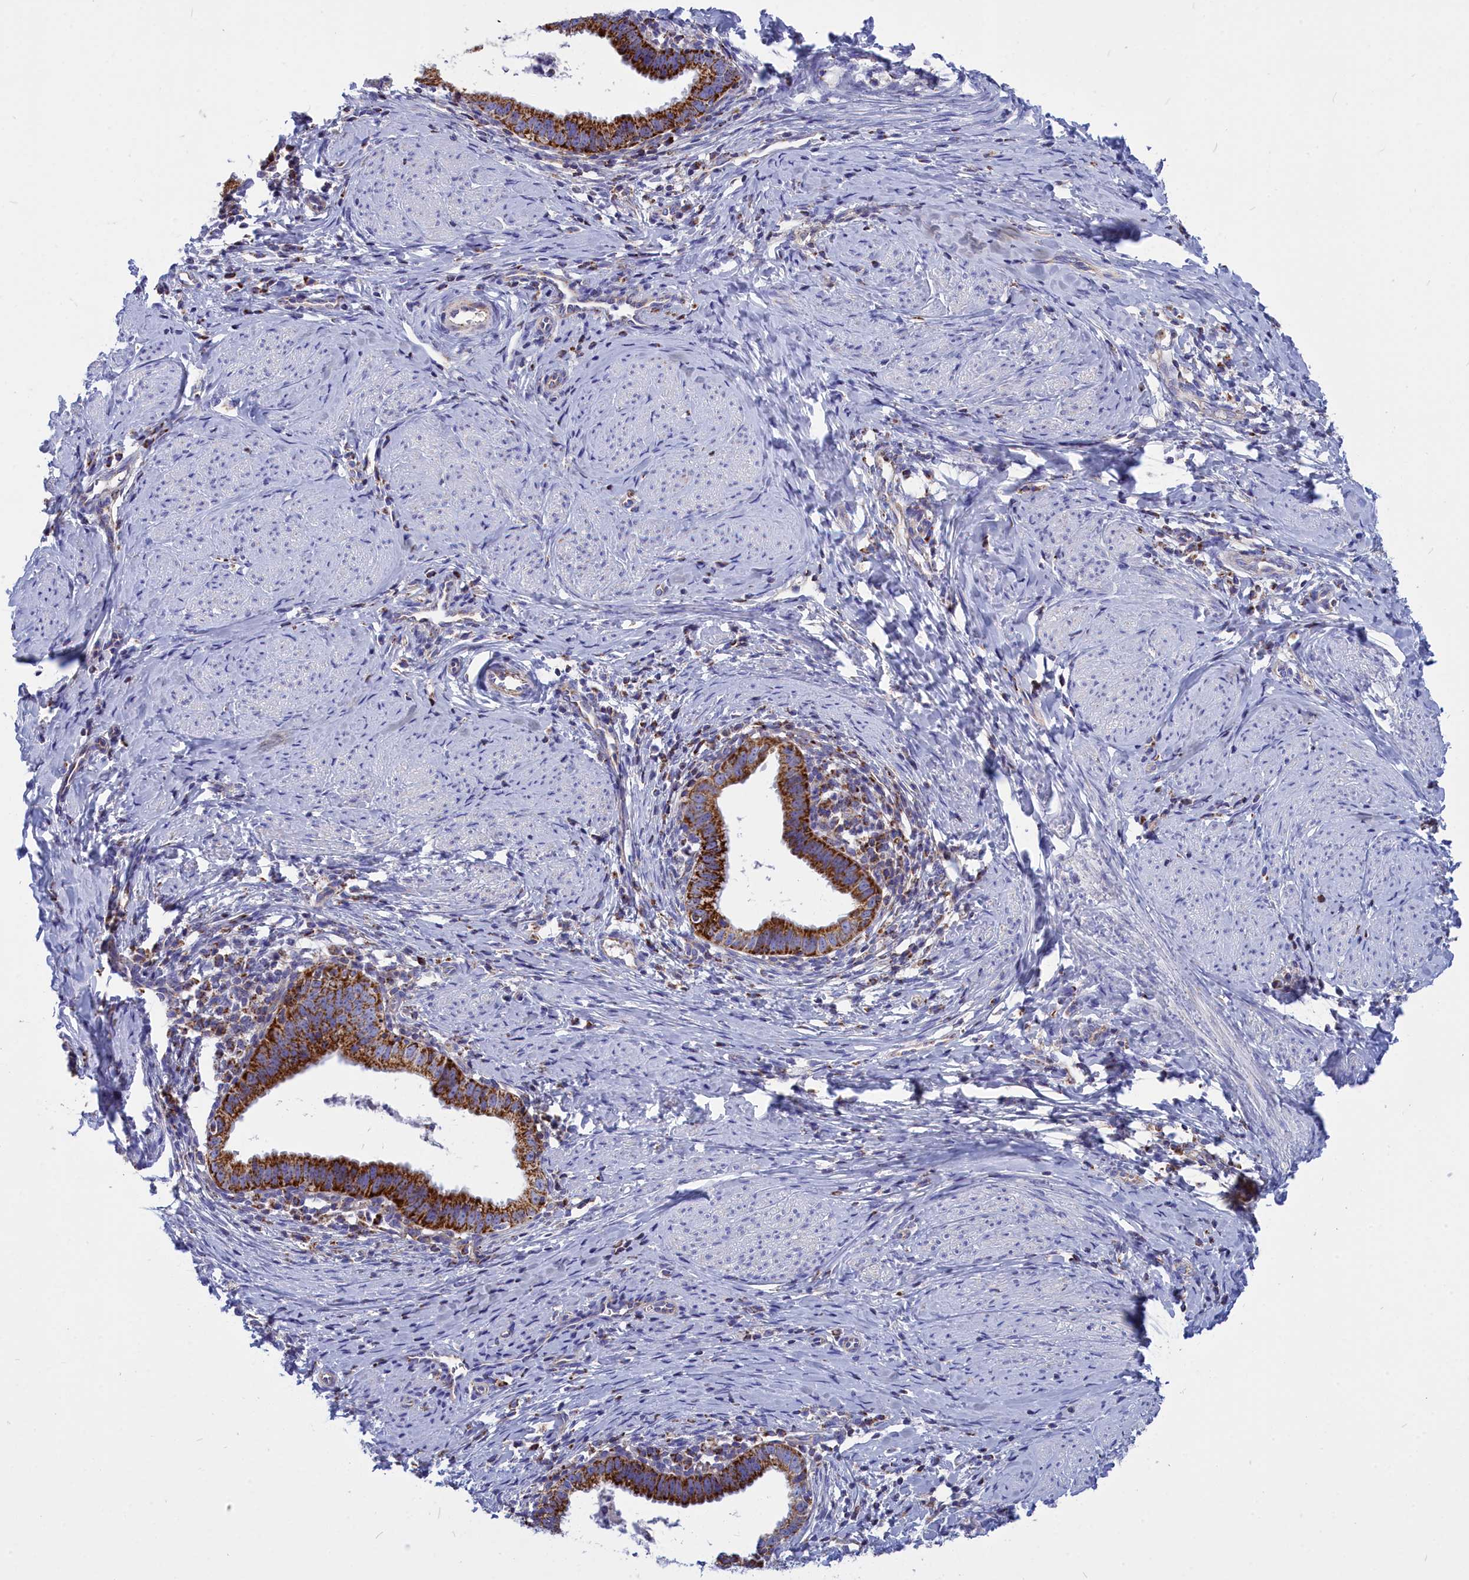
{"staining": {"intensity": "strong", "quantity": ">75%", "location": "cytoplasmic/membranous"}, "tissue": "cervical cancer", "cell_type": "Tumor cells", "image_type": "cancer", "snomed": [{"axis": "morphology", "description": "Adenocarcinoma, NOS"}, {"axis": "topography", "description": "Cervix"}], "caption": "Immunohistochemistry (IHC) photomicrograph of neoplastic tissue: human cervical adenocarcinoma stained using immunohistochemistry (IHC) displays high levels of strong protein expression localized specifically in the cytoplasmic/membranous of tumor cells, appearing as a cytoplasmic/membranous brown color.", "gene": "CCRL2", "patient": {"sex": "female", "age": 36}}